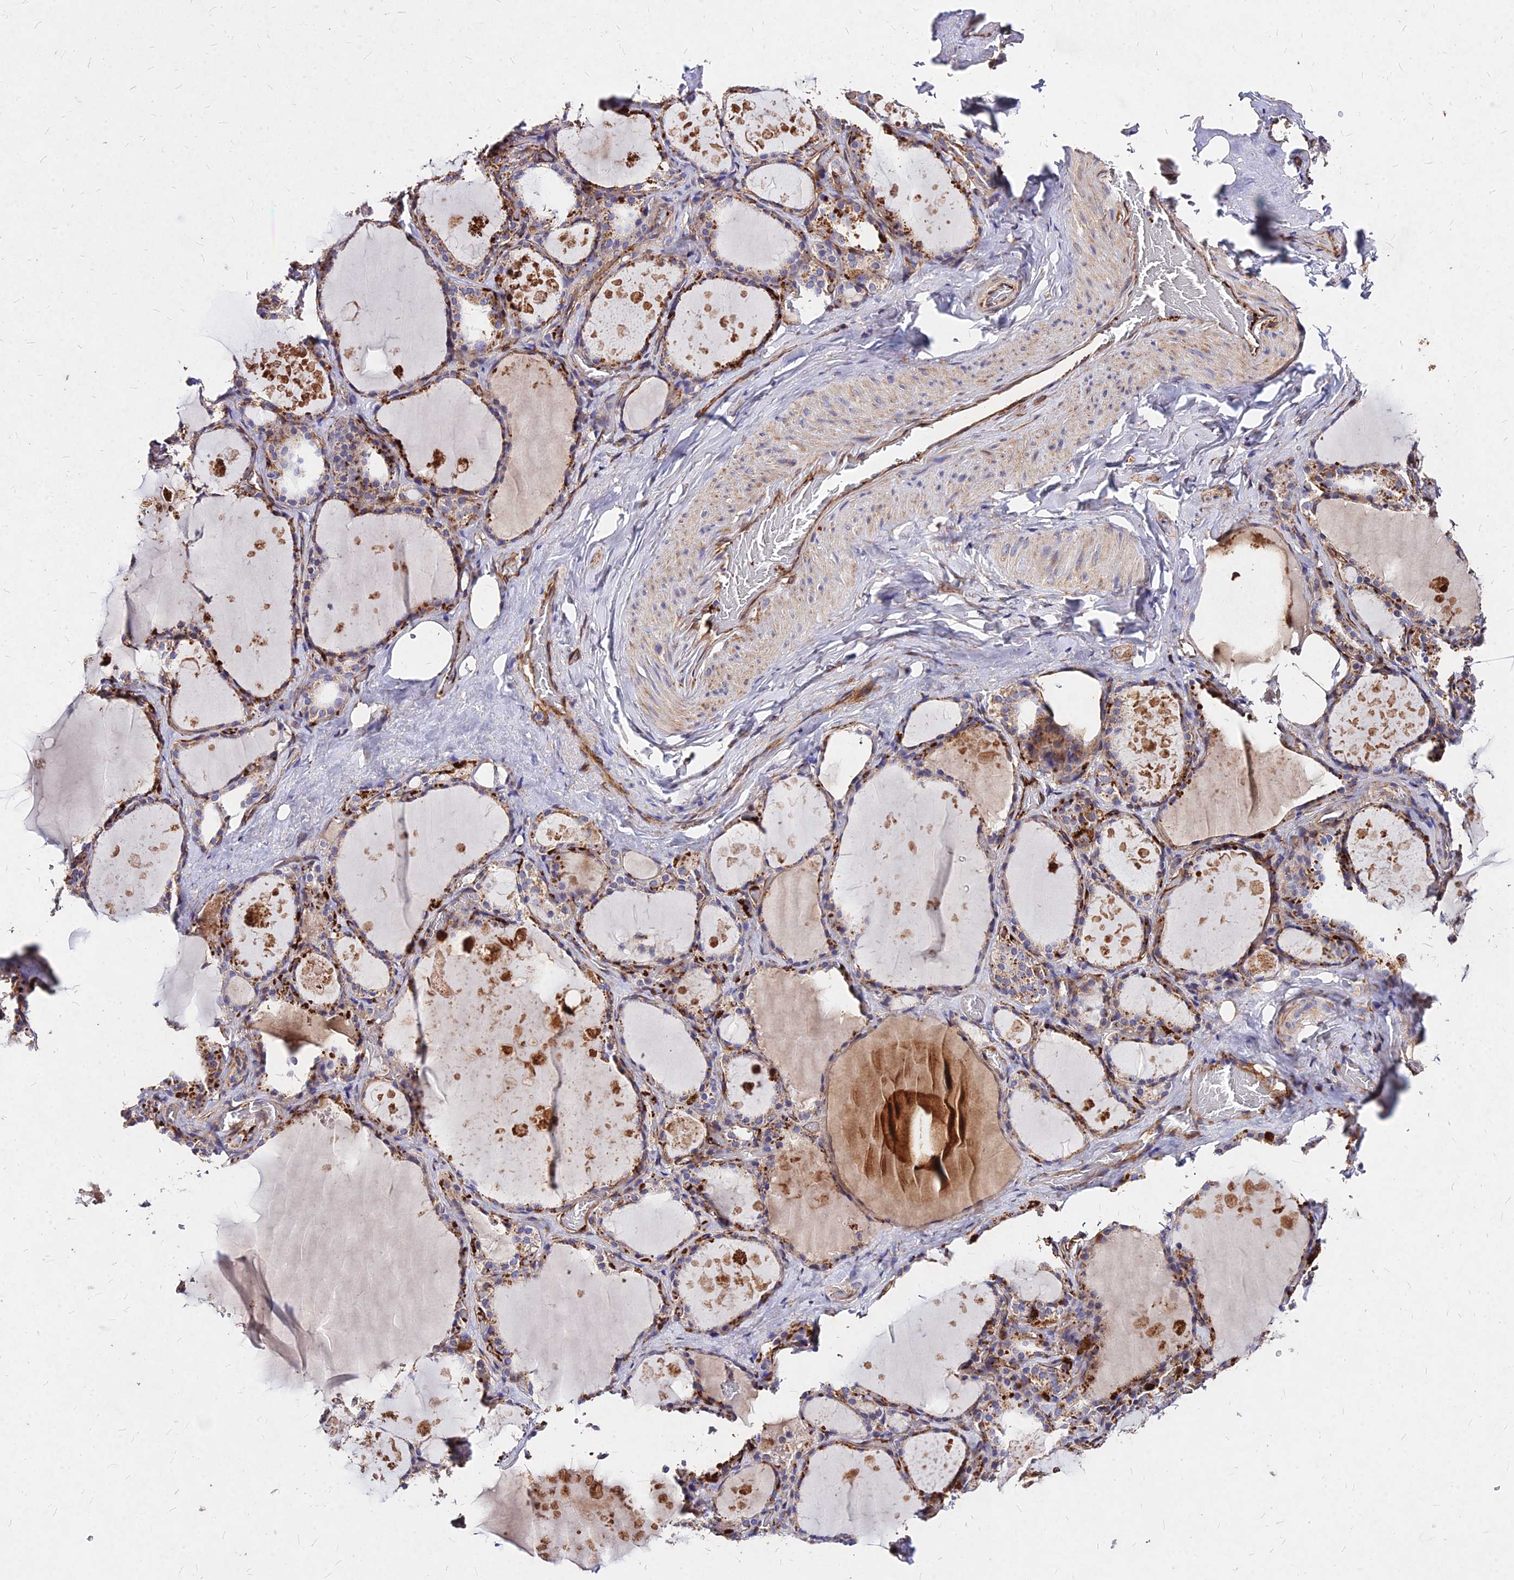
{"staining": {"intensity": "strong", "quantity": "25%-75%", "location": "cytoplasmic/membranous"}, "tissue": "thyroid gland", "cell_type": "Glandular cells", "image_type": "normal", "snomed": [{"axis": "morphology", "description": "Normal tissue, NOS"}, {"axis": "topography", "description": "Thyroid gland"}], "caption": "Immunohistochemical staining of normal thyroid gland exhibits 25%-75% levels of strong cytoplasmic/membranous protein staining in approximately 25%-75% of glandular cells. (DAB = brown stain, brightfield microscopy at high magnification).", "gene": "EFCC1", "patient": {"sex": "male", "age": 61}}